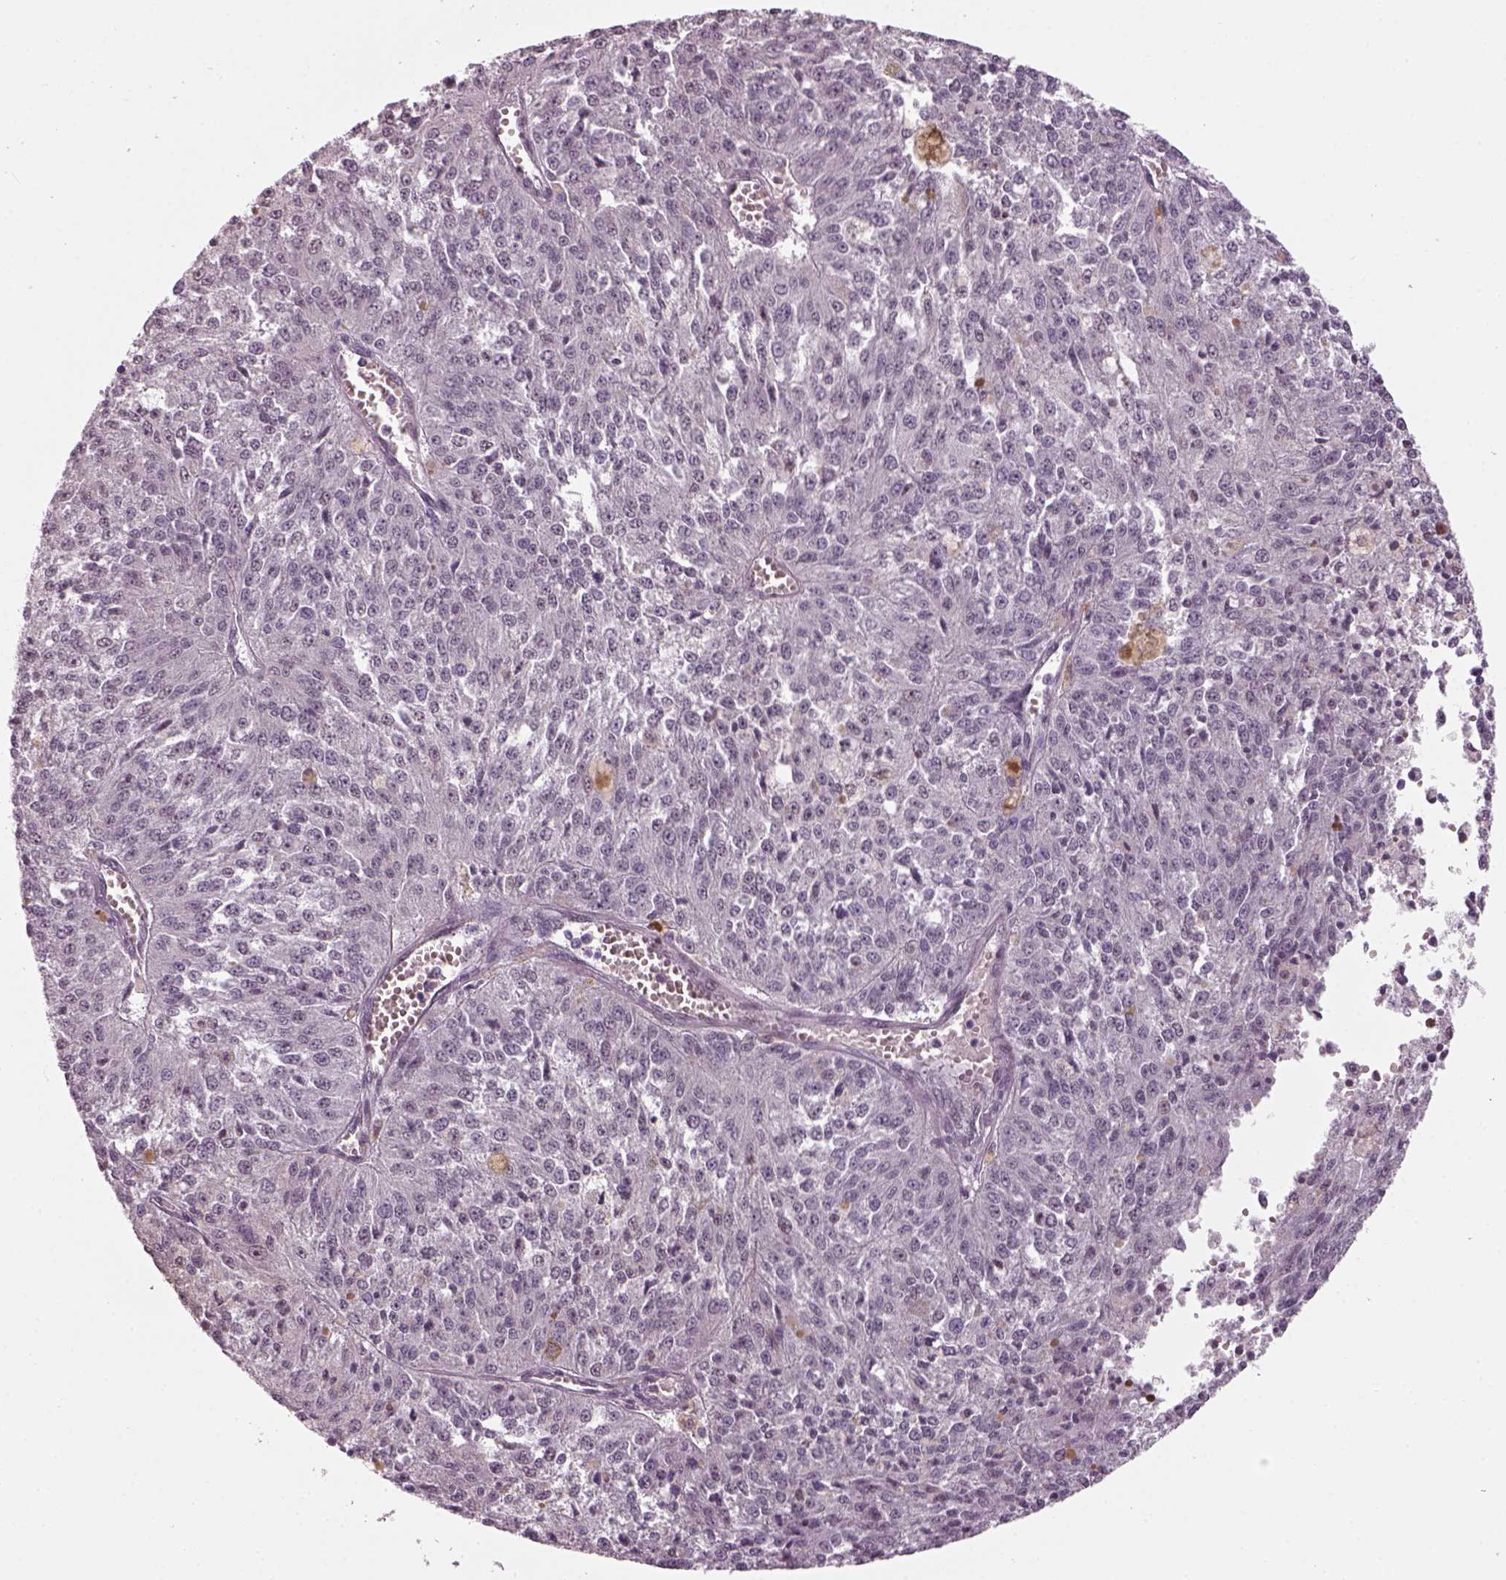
{"staining": {"intensity": "negative", "quantity": "none", "location": "none"}, "tissue": "melanoma", "cell_type": "Tumor cells", "image_type": "cancer", "snomed": [{"axis": "morphology", "description": "Malignant melanoma, Metastatic site"}, {"axis": "topography", "description": "Lymph node"}], "caption": "Melanoma was stained to show a protein in brown. There is no significant positivity in tumor cells.", "gene": "NAT8", "patient": {"sex": "female", "age": 64}}